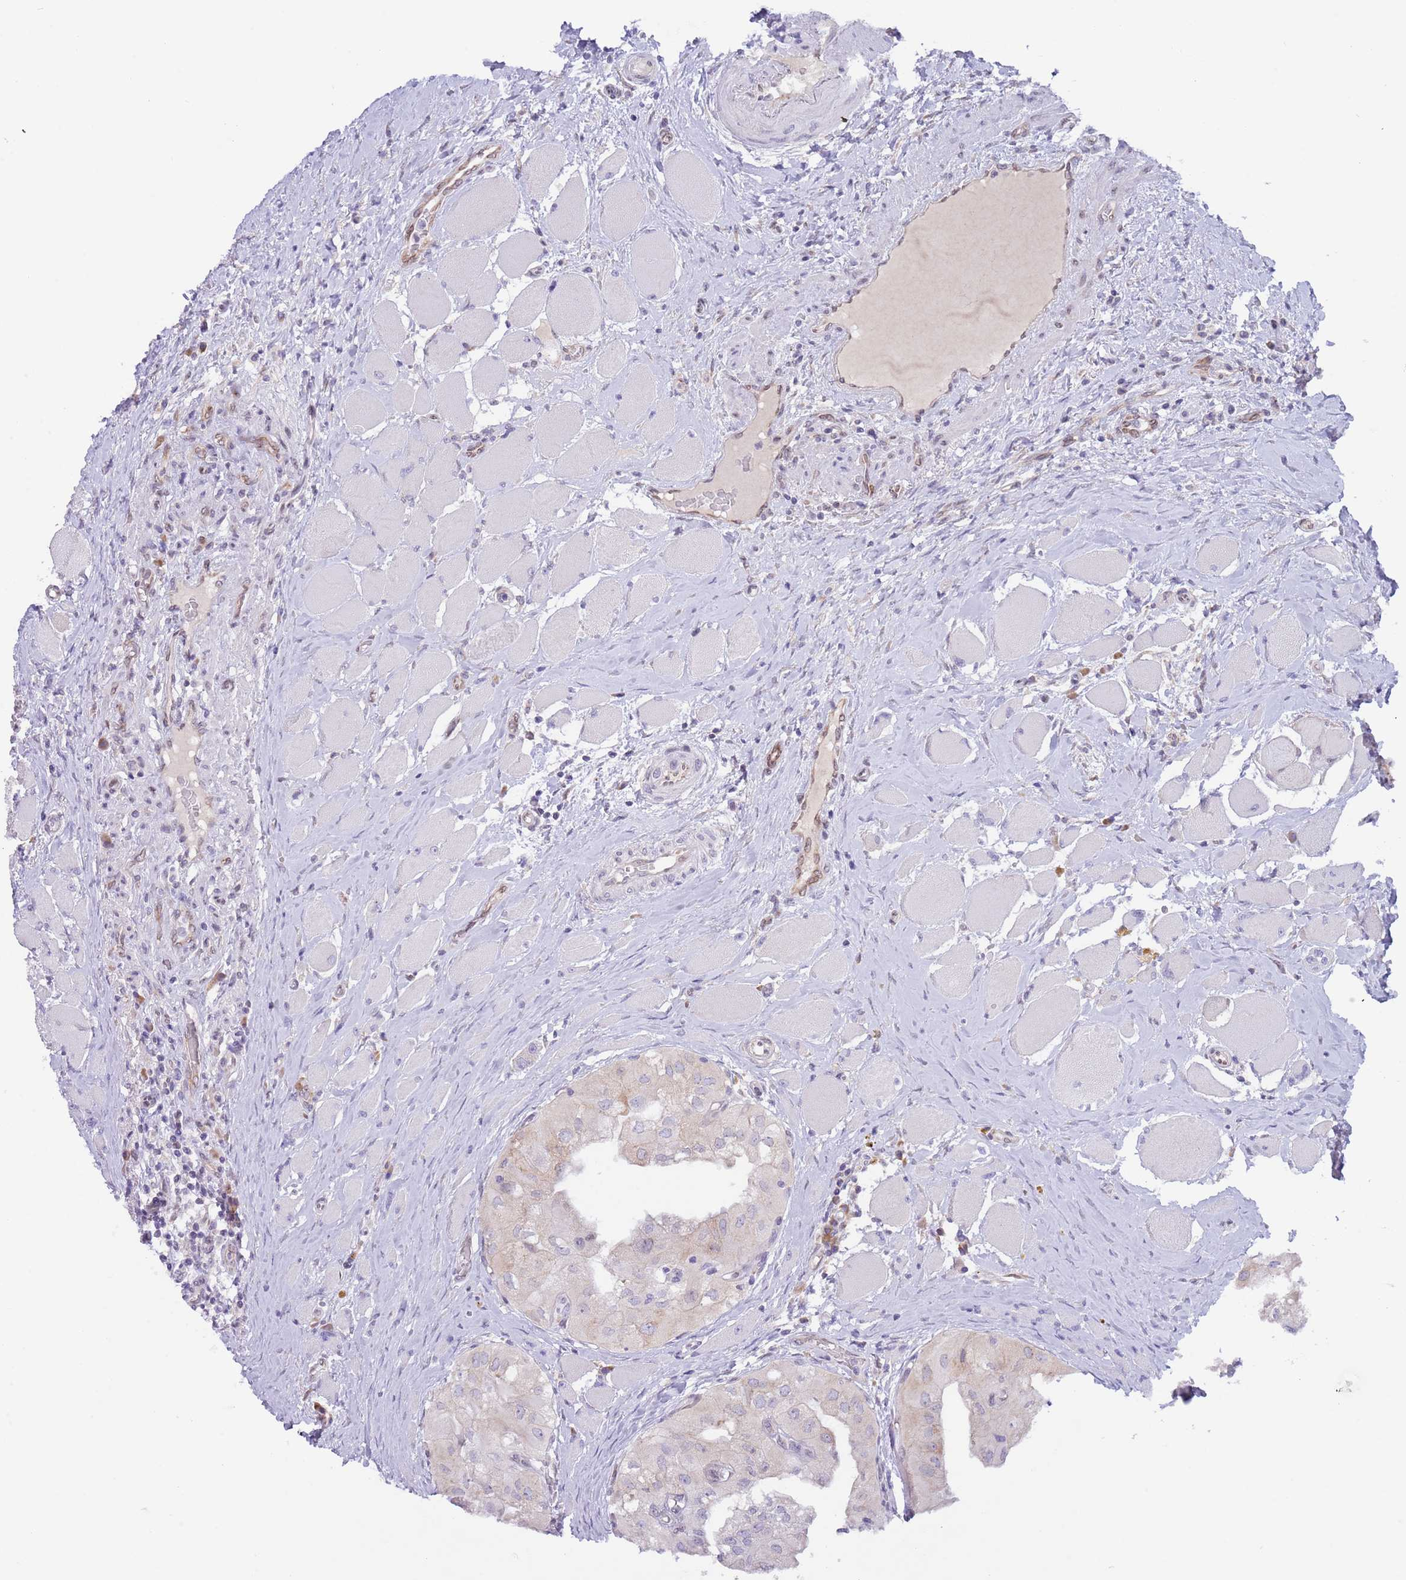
{"staining": {"intensity": "negative", "quantity": "none", "location": "none"}, "tissue": "thyroid cancer", "cell_type": "Tumor cells", "image_type": "cancer", "snomed": [{"axis": "morphology", "description": "Papillary adenocarcinoma, NOS"}, {"axis": "topography", "description": "Thyroid gland"}], "caption": "This photomicrograph is of thyroid cancer (papillary adenocarcinoma) stained with immunohistochemistry to label a protein in brown with the nuclei are counter-stained blue. There is no positivity in tumor cells.", "gene": "EBPL", "patient": {"sex": "female", "age": 59}}